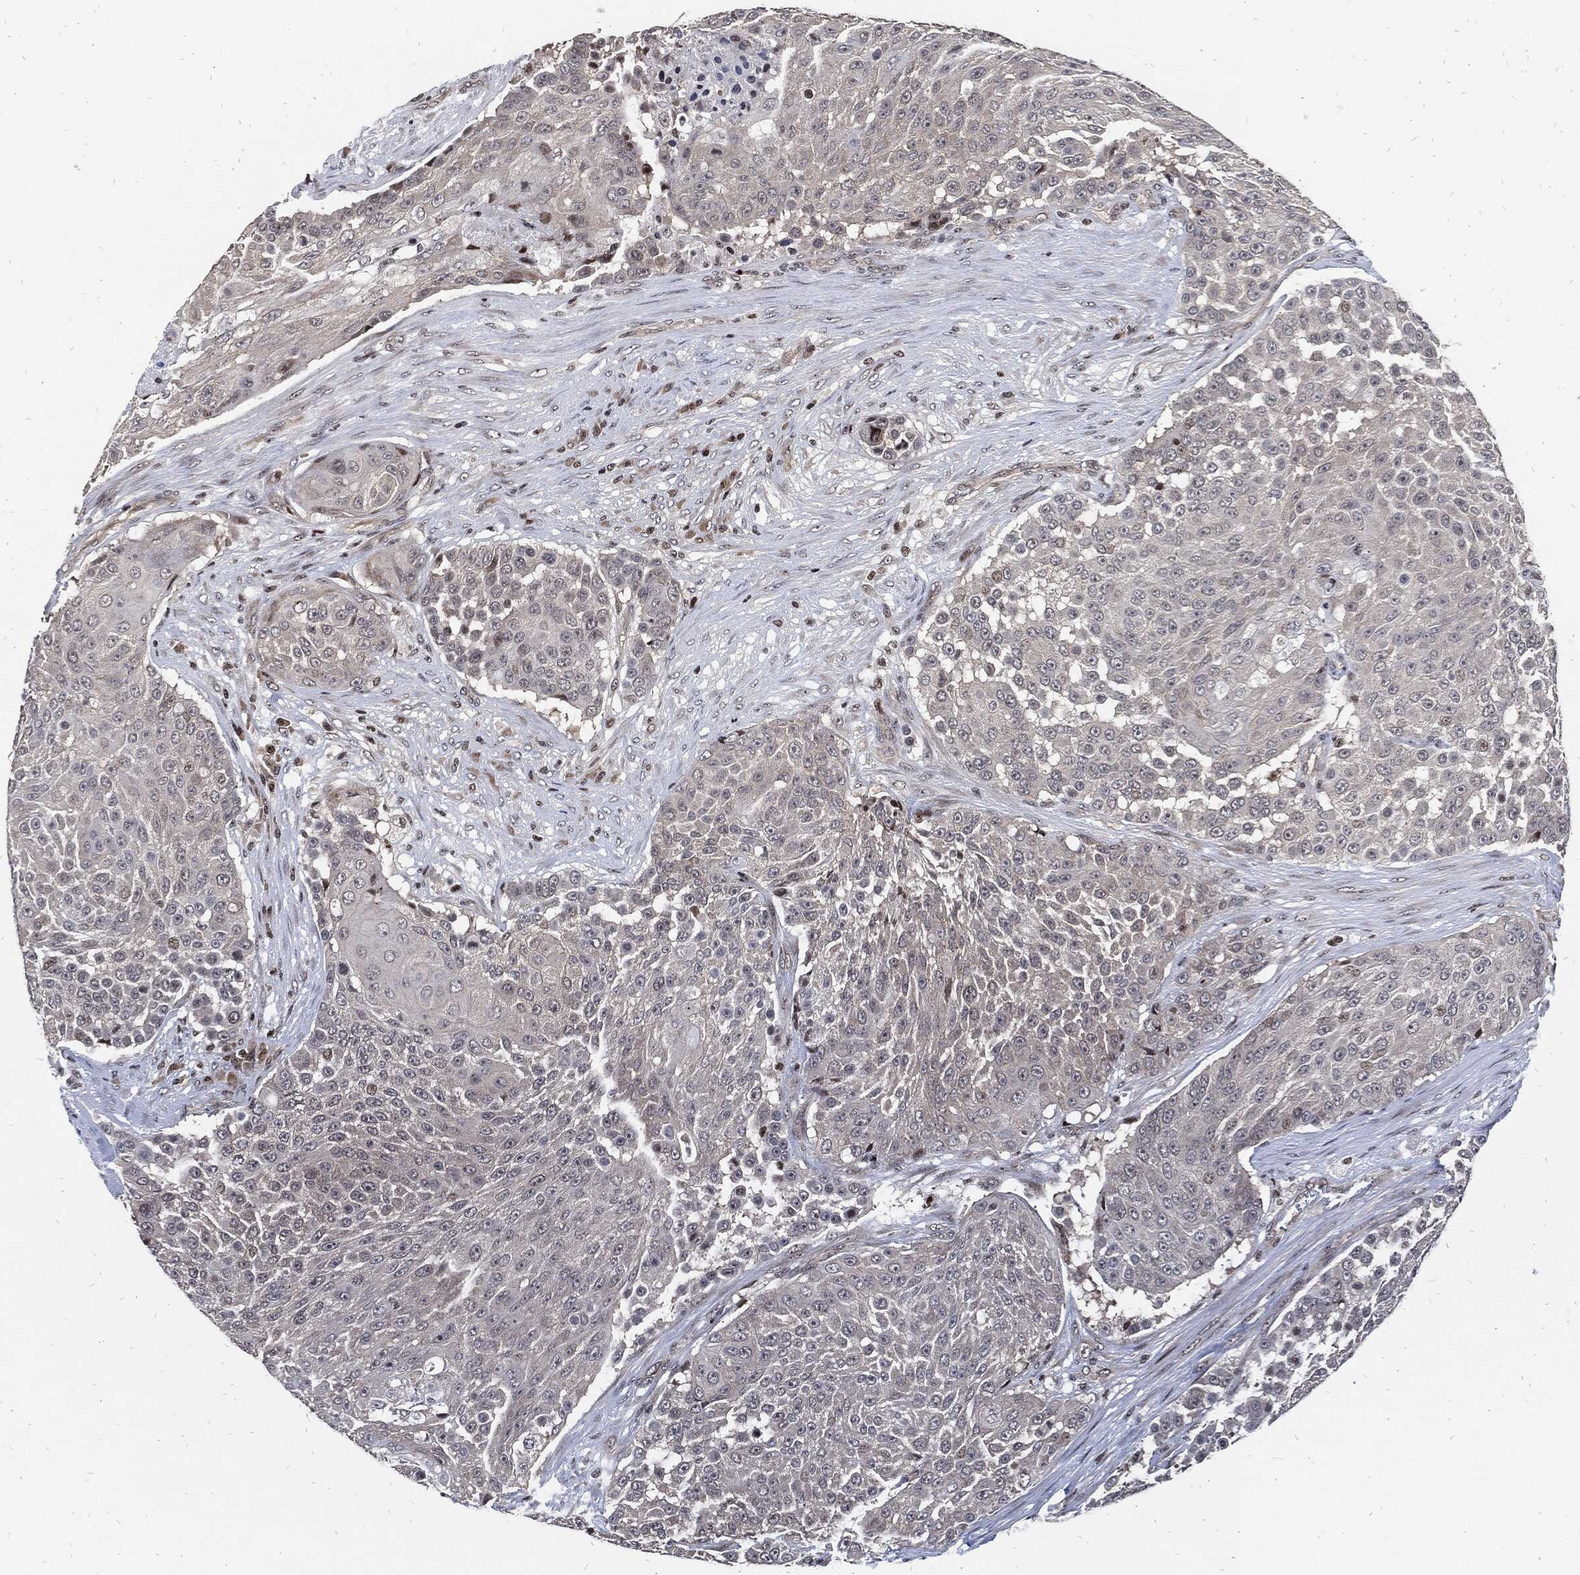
{"staining": {"intensity": "weak", "quantity": "<25%", "location": "nuclear"}, "tissue": "urothelial cancer", "cell_type": "Tumor cells", "image_type": "cancer", "snomed": [{"axis": "morphology", "description": "Urothelial carcinoma, High grade"}, {"axis": "topography", "description": "Urinary bladder"}], "caption": "Immunohistochemistry micrograph of neoplastic tissue: urothelial cancer stained with DAB (3,3'-diaminobenzidine) displays no significant protein positivity in tumor cells. The staining is performed using DAB brown chromogen with nuclei counter-stained in using hematoxylin.", "gene": "ZNF775", "patient": {"sex": "female", "age": 63}}